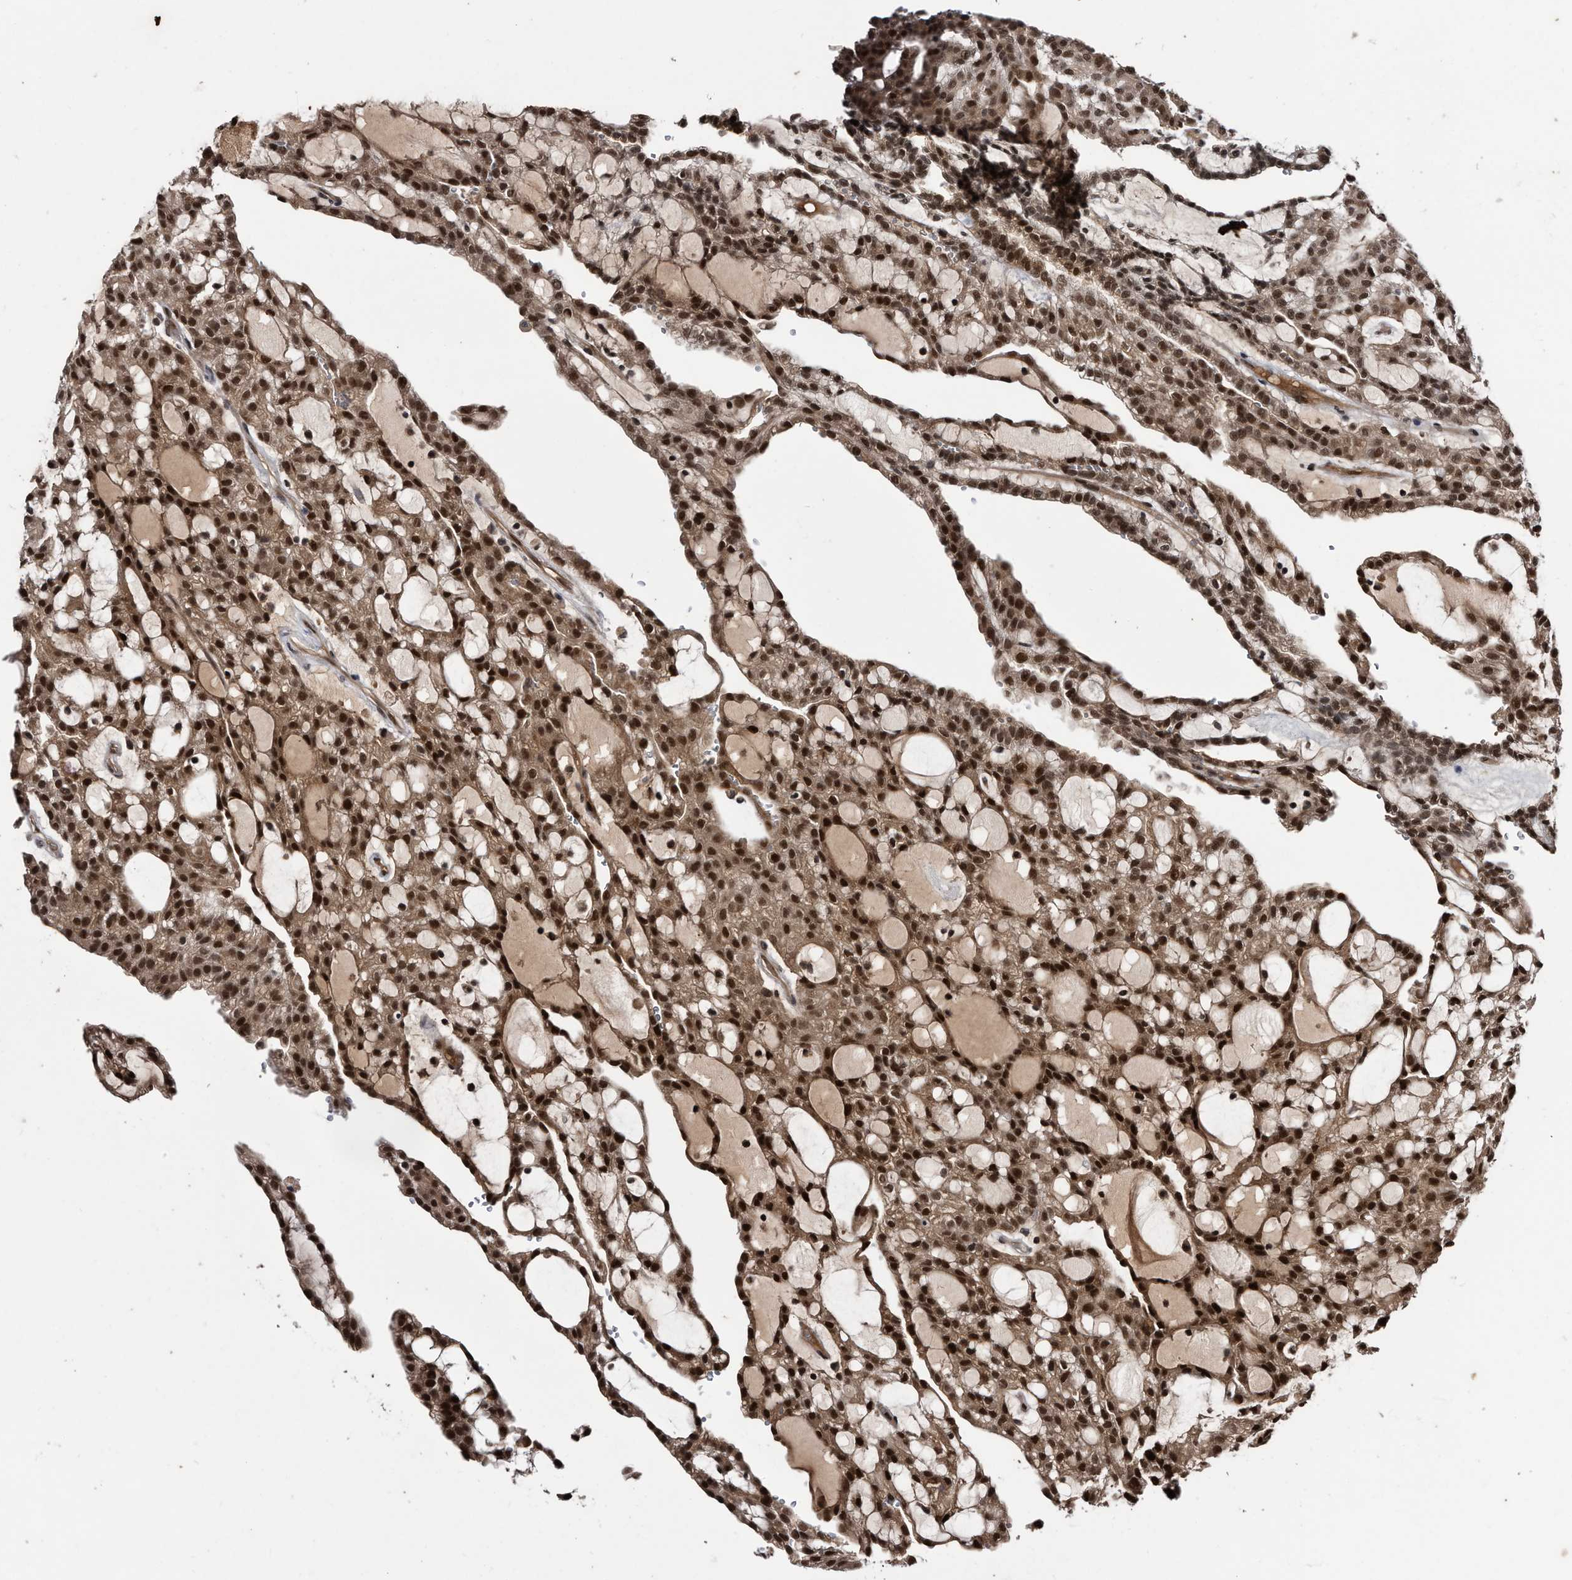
{"staining": {"intensity": "strong", "quantity": ">75%", "location": "cytoplasmic/membranous,nuclear"}, "tissue": "renal cancer", "cell_type": "Tumor cells", "image_type": "cancer", "snomed": [{"axis": "morphology", "description": "Adenocarcinoma, NOS"}, {"axis": "topography", "description": "Kidney"}], "caption": "Adenocarcinoma (renal) stained for a protein (brown) displays strong cytoplasmic/membranous and nuclear positive expression in about >75% of tumor cells.", "gene": "RAD23B", "patient": {"sex": "male", "age": 63}}